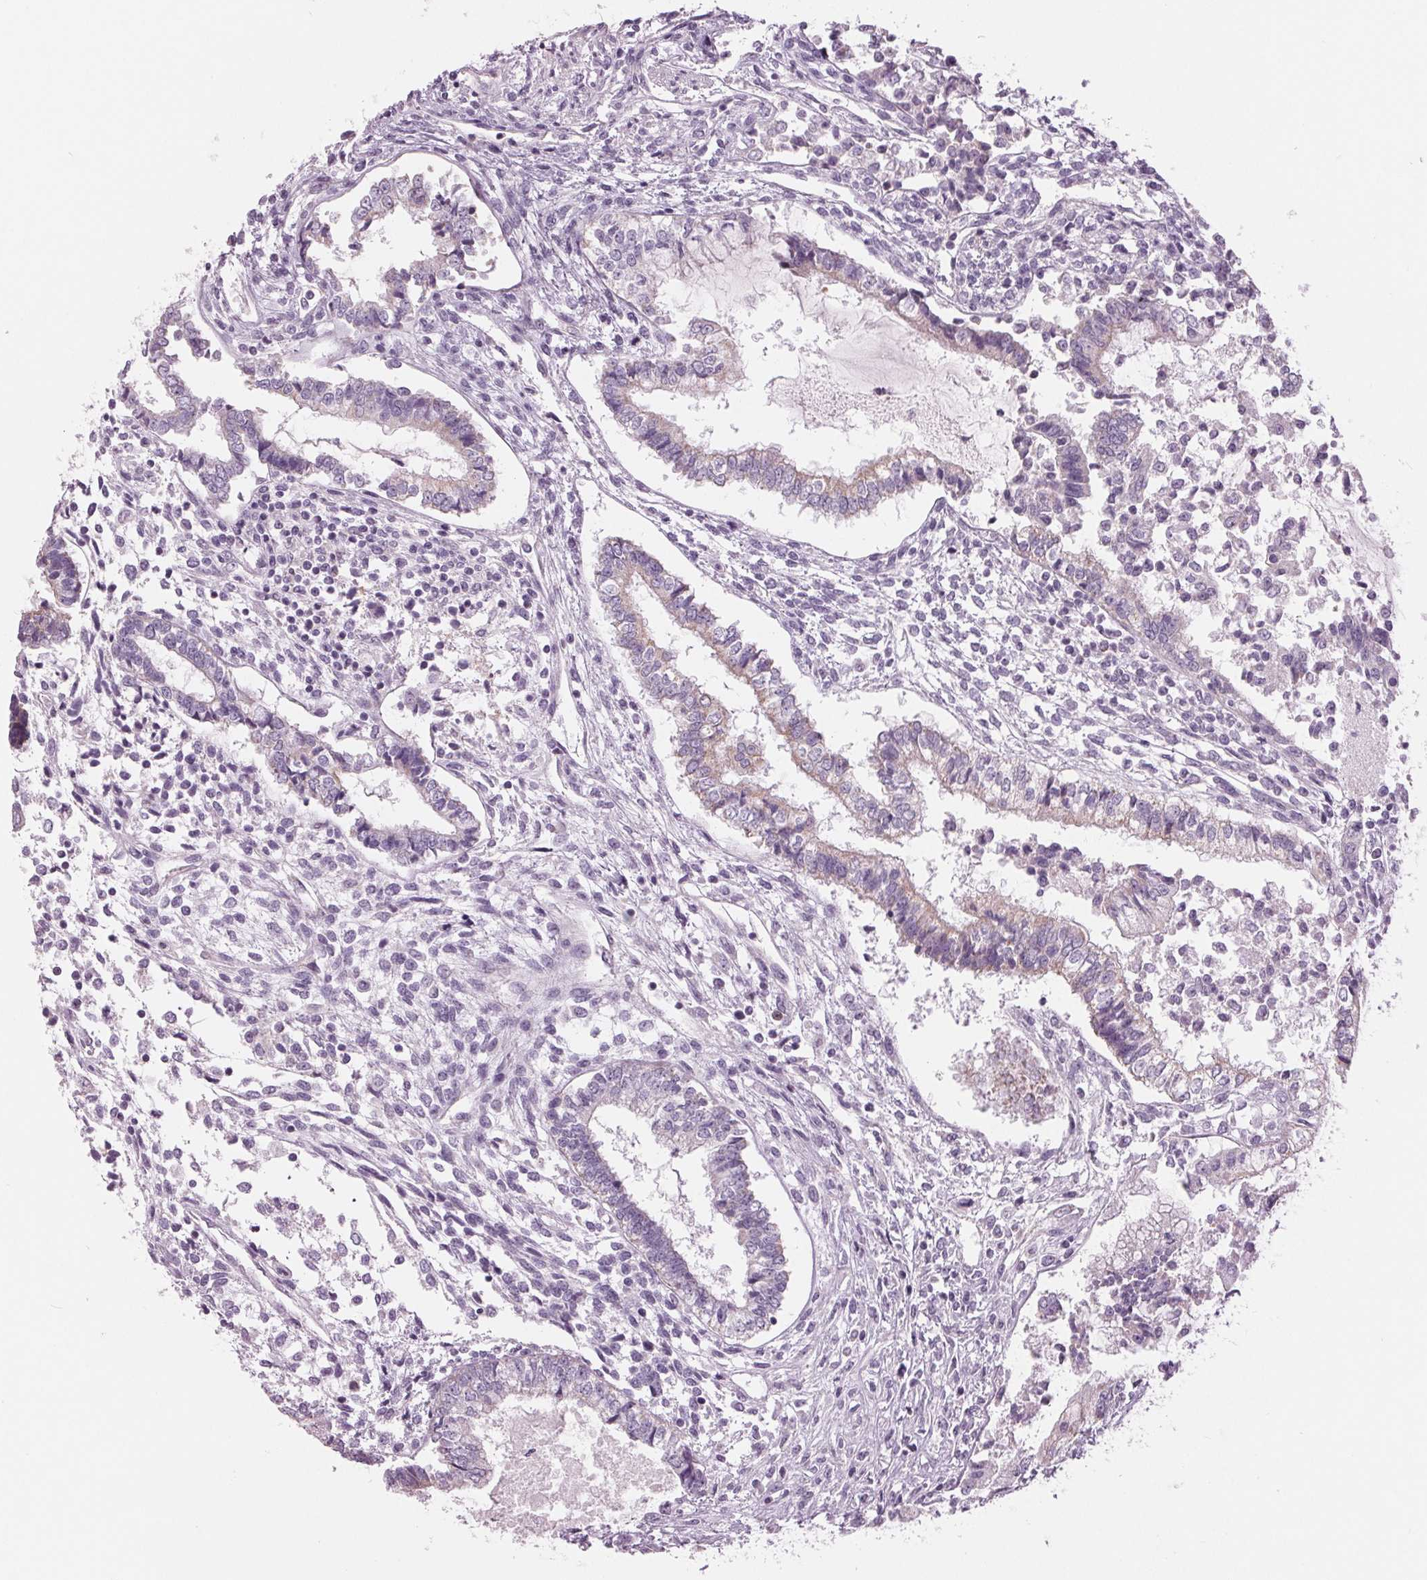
{"staining": {"intensity": "weak", "quantity": "<25%", "location": "cytoplasmic/membranous"}, "tissue": "testis cancer", "cell_type": "Tumor cells", "image_type": "cancer", "snomed": [{"axis": "morphology", "description": "Carcinoma, Embryonal, NOS"}, {"axis": "topography", "description": "Testis"}], "caption": "A high-resolution micrograph shows immunohistochemistry (IHC) staining of embryonal carcinoma (testis), which demonstrates no significant positivity in tumor cells.", "gene": "SAMD4A", "patient": {"sex": "male", "age": 37}}